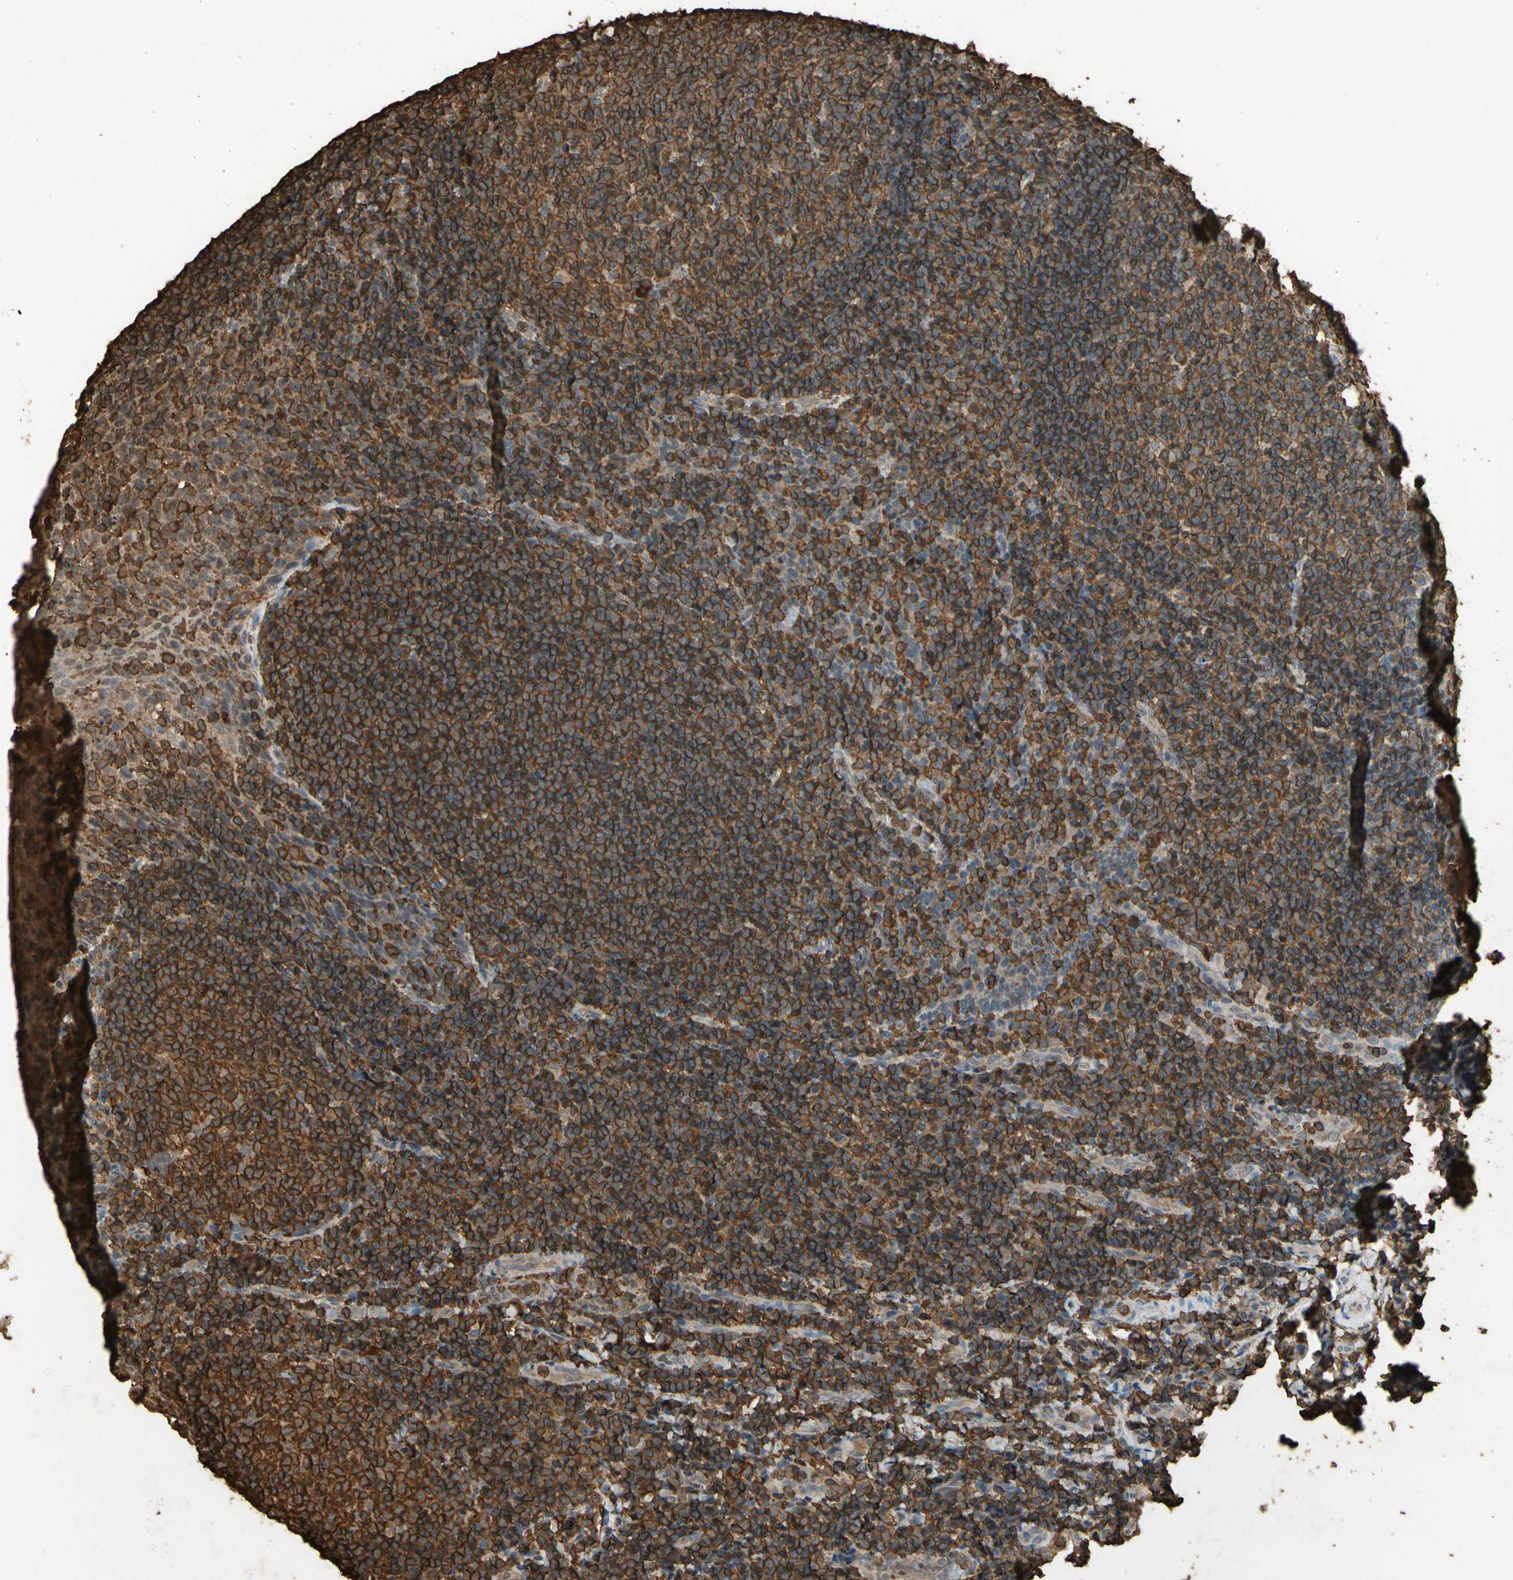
{"staining": {"intensity": "strong", "quantity": ">75%", "location": "cytoplasmic/membranous"}, "tissue": "tonsil", "cell_type": "Germinal center cells", "image_type": "normal", "snomed": [{"axis": "morphology", "description": "Normal tissue, NOS"}, {"axis": "topography", "description": "Tonsil"}], "caption": "DAB immunohistochemical staining of normal human tonsil exhibits strong cytoplasmic/membranous protein positivity in about >75% of germinal center cells.", "gene": "TNFSF13B", "patient": {"sex": "male", "age": 17}}